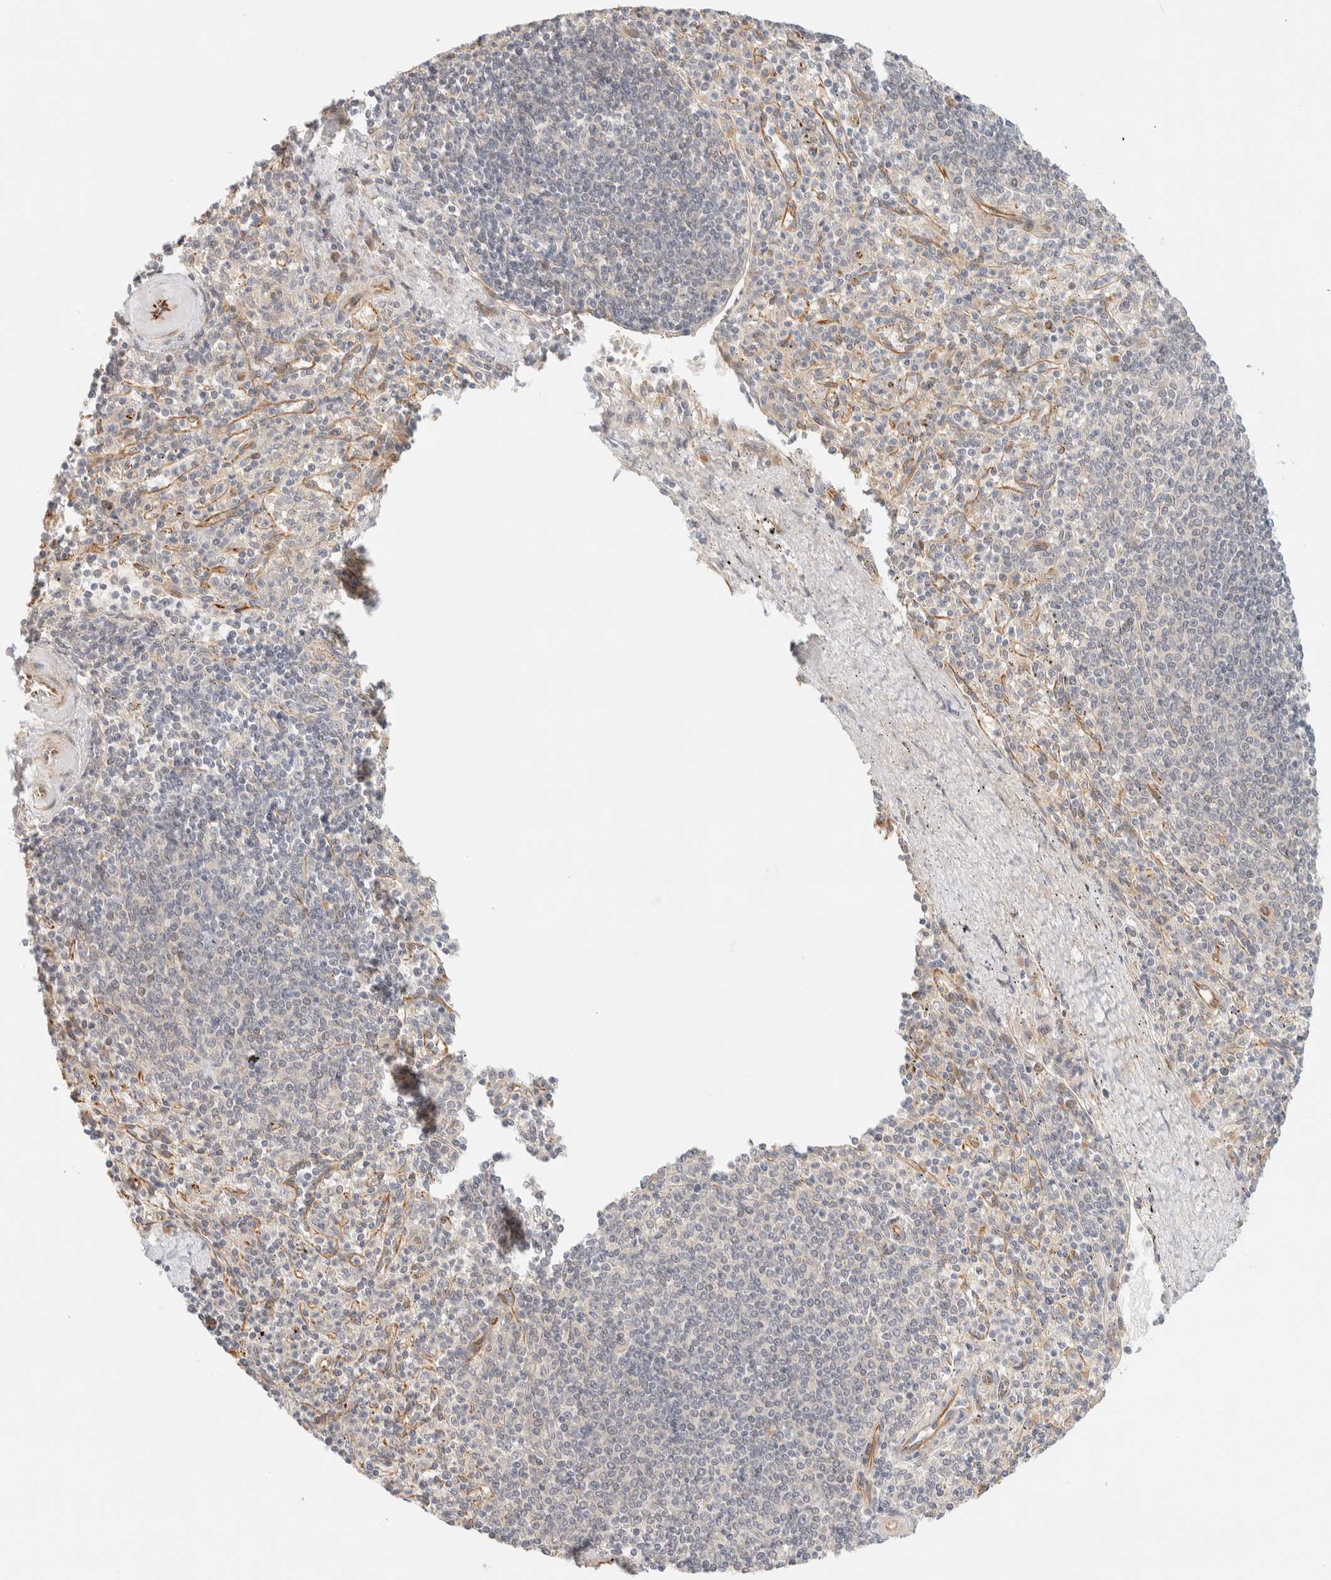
{"staining": {"intensity": "negative", "quantity": "none", "location": "none"}, "tissue": "spleen", "cell_type": "Cells in red pulp", "image_type": "normal", "snomed": [{"axis": "morphology", "description": "Normal tissue, NOS"}, {"axis": "topography", "description": "Spleen"}], "caption": "Benign spleen was stained to show a protein in brown. There is no significant positivity in cells in red pulp. (DAB (3,3'-diaminobenzidine) IHC with hematoxylin counter stain).", "gene": "FAT1", "patient": {"sex": "male", "age": 72}}